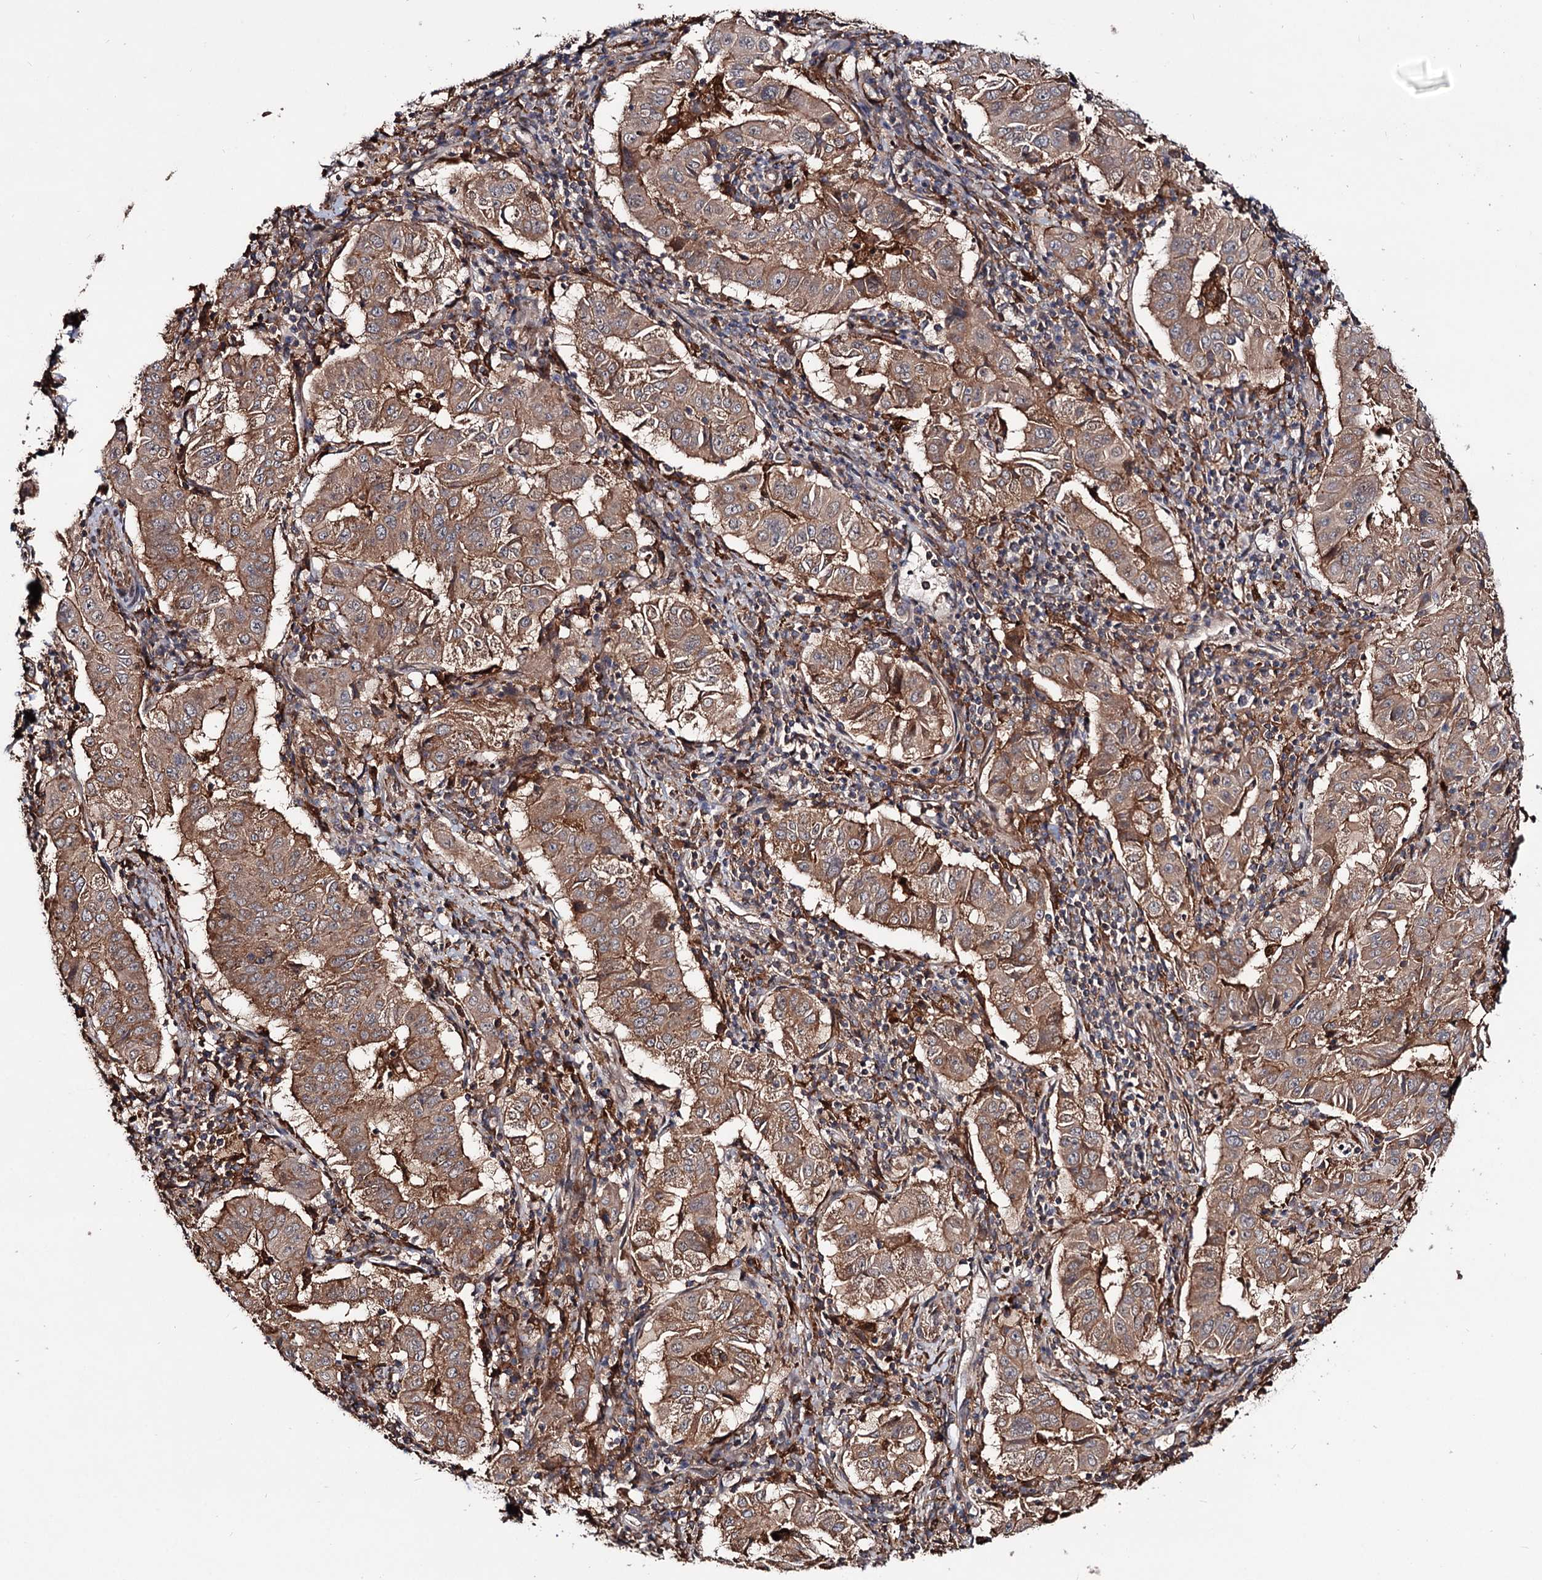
{"staining": {"intensity": "moderate", "quantity": ">75%", "location": "cytoplasmic/membranous"}, "tissue": "pancreatic cancer", "cell_type": "Tumor cells", "image_type": "cancer", "snomed": [{"axis": "morphology", "description": "Adenocarcinoma, NOS"}, {"axis": "topography", "description": "Pancreas"}], "caption": "Protein expression analysis of human pancreatic adenocarcinoma reveals moderate cytoplasmic/membranous positivity in about >75% of tumor cells.", "gene": "GRIP1", "patient": {"sex": "male", "age": 63}}